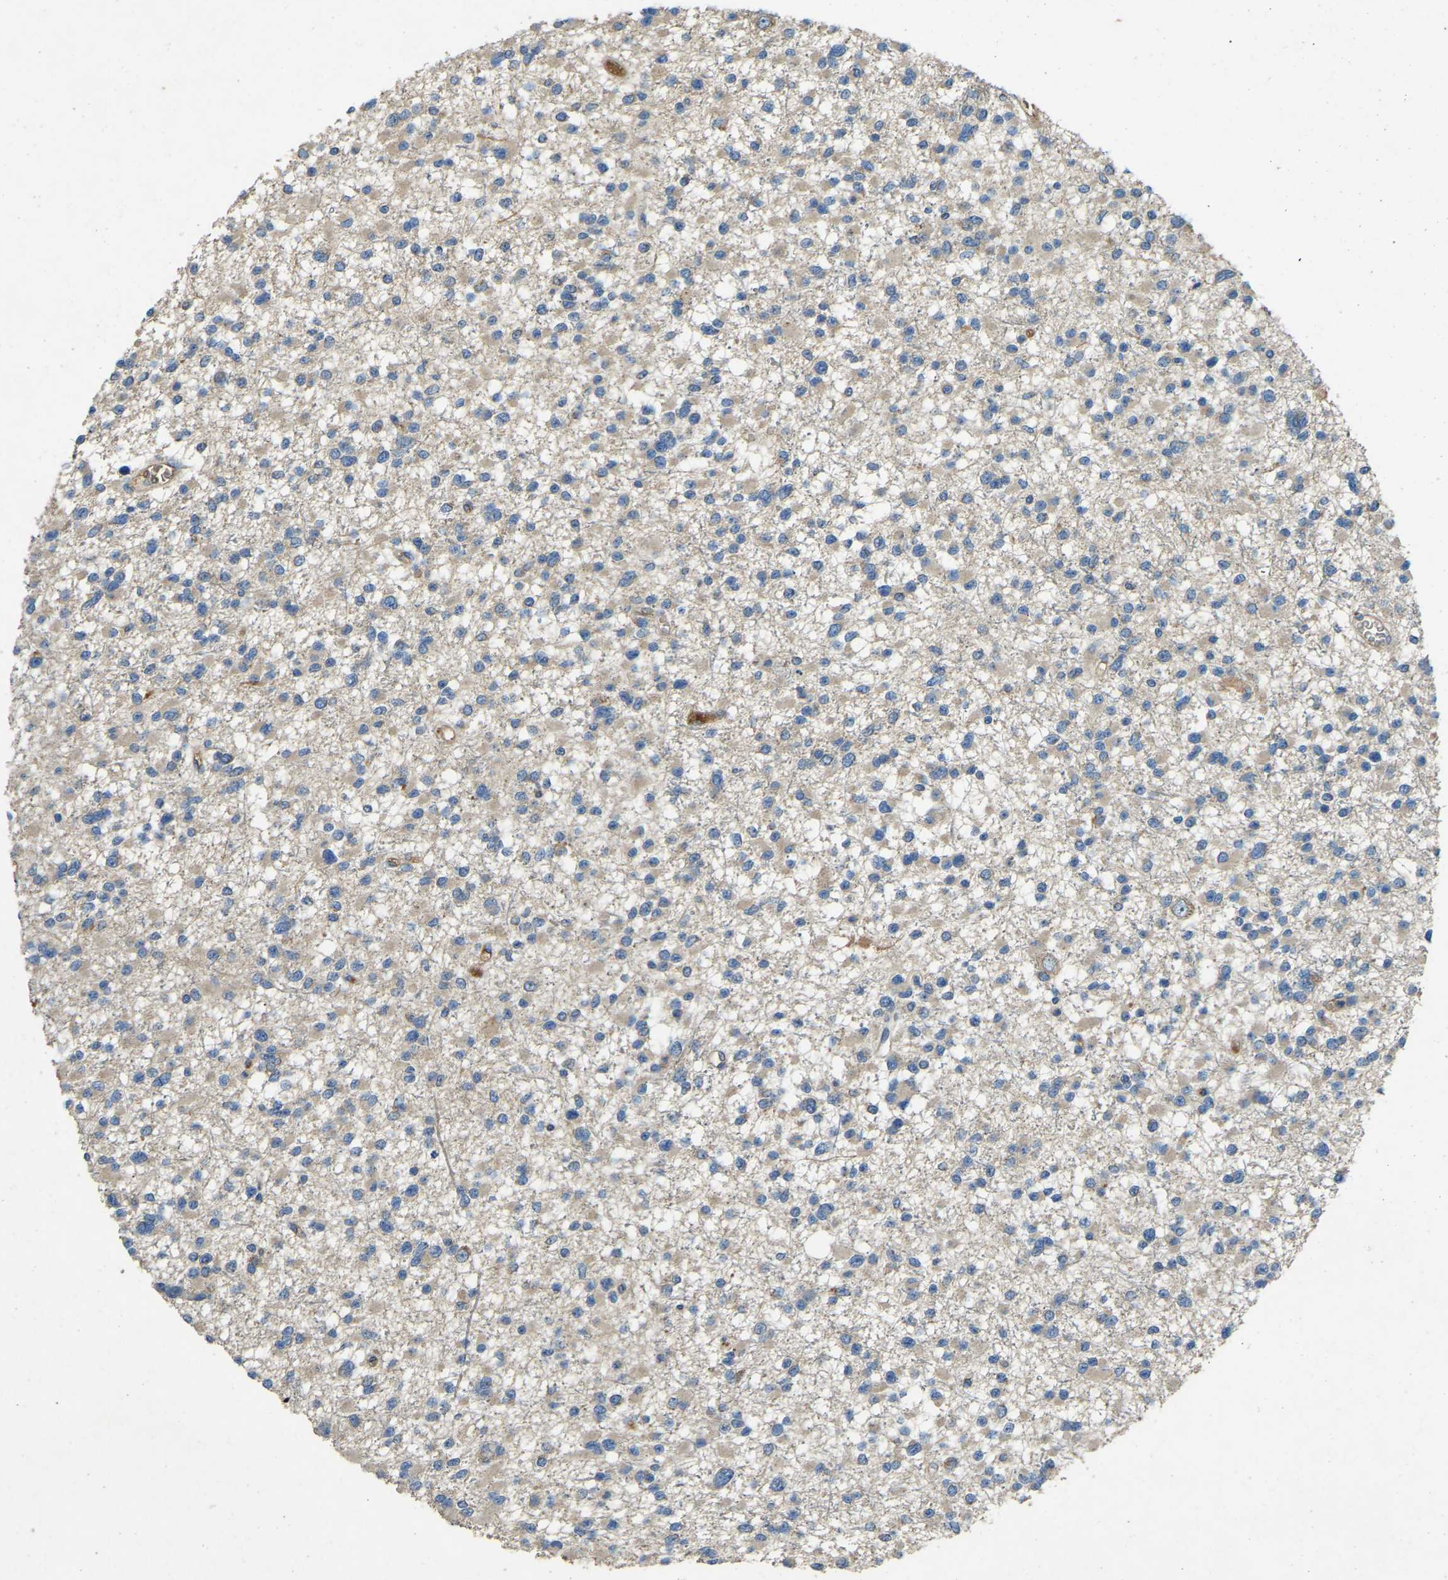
{"staining": {"intensity": "negative", "quantity": "none", "location": "none"}, "tissue": "glioma", "cell_type": "Tumor cells", "image_type": "cancer", "snomed": [{"axis": "morphology", "description": "Glioma, malignant, Low grade"}, {"axis": "topography", "description": "Brain"}], "caption": "DAB (3,3'-diaminobenzidine) immunohistochemical staining of glioma demonstrates no significant staining in tumor cells.", "gene": "ATP8B1", "patient": {"sex": "female", "age": 22}}